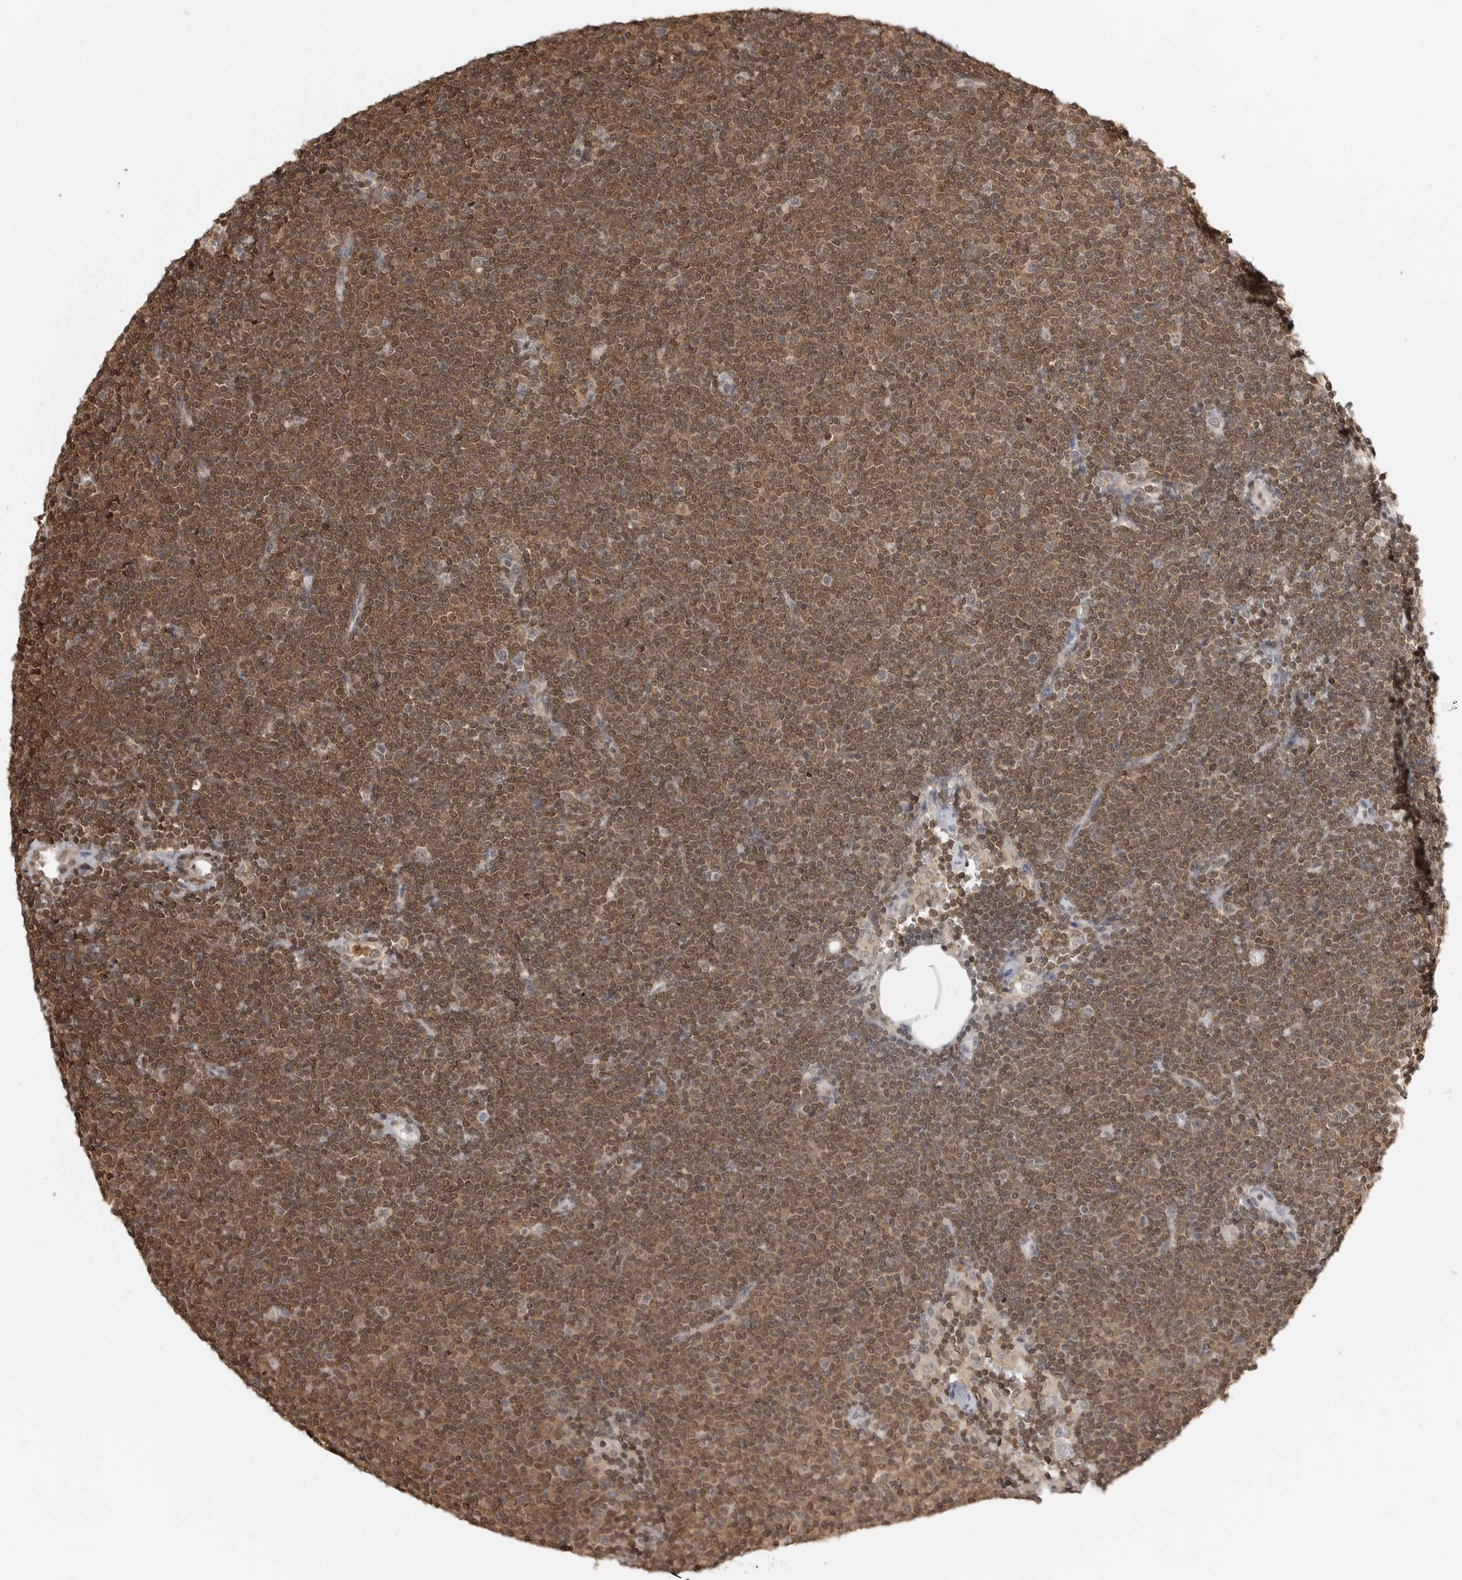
{"staining": {"intensity": "moderate", "quantity": ">75%", "location": "cytoplasmic/membranous,nuclear"}, "tissue": "lymphoma", "cell_type": "Tumor cells", "image_type": "cancer", "snomed": [{"axis": "morphology", "description": "Malignant lymphoma, non-Hodgkin's type, Low grade"}, {"axis": "topography", "description": "Lymph node"}], "caption": "Immunohistochemical staining of human low-grade malignant lymphoma, non-Hodgkin's type reveals medium levels of moderate cytoplasmic/membranous and nuclear protein staining in approximately >75% of tumor cells. (DAB (3,3'-diaminobenzidine) IHC, brown staining for protein, blue staining for nuclei).", "gene": "ANXA11", "patient": {"sex": "female", "age": 53}}